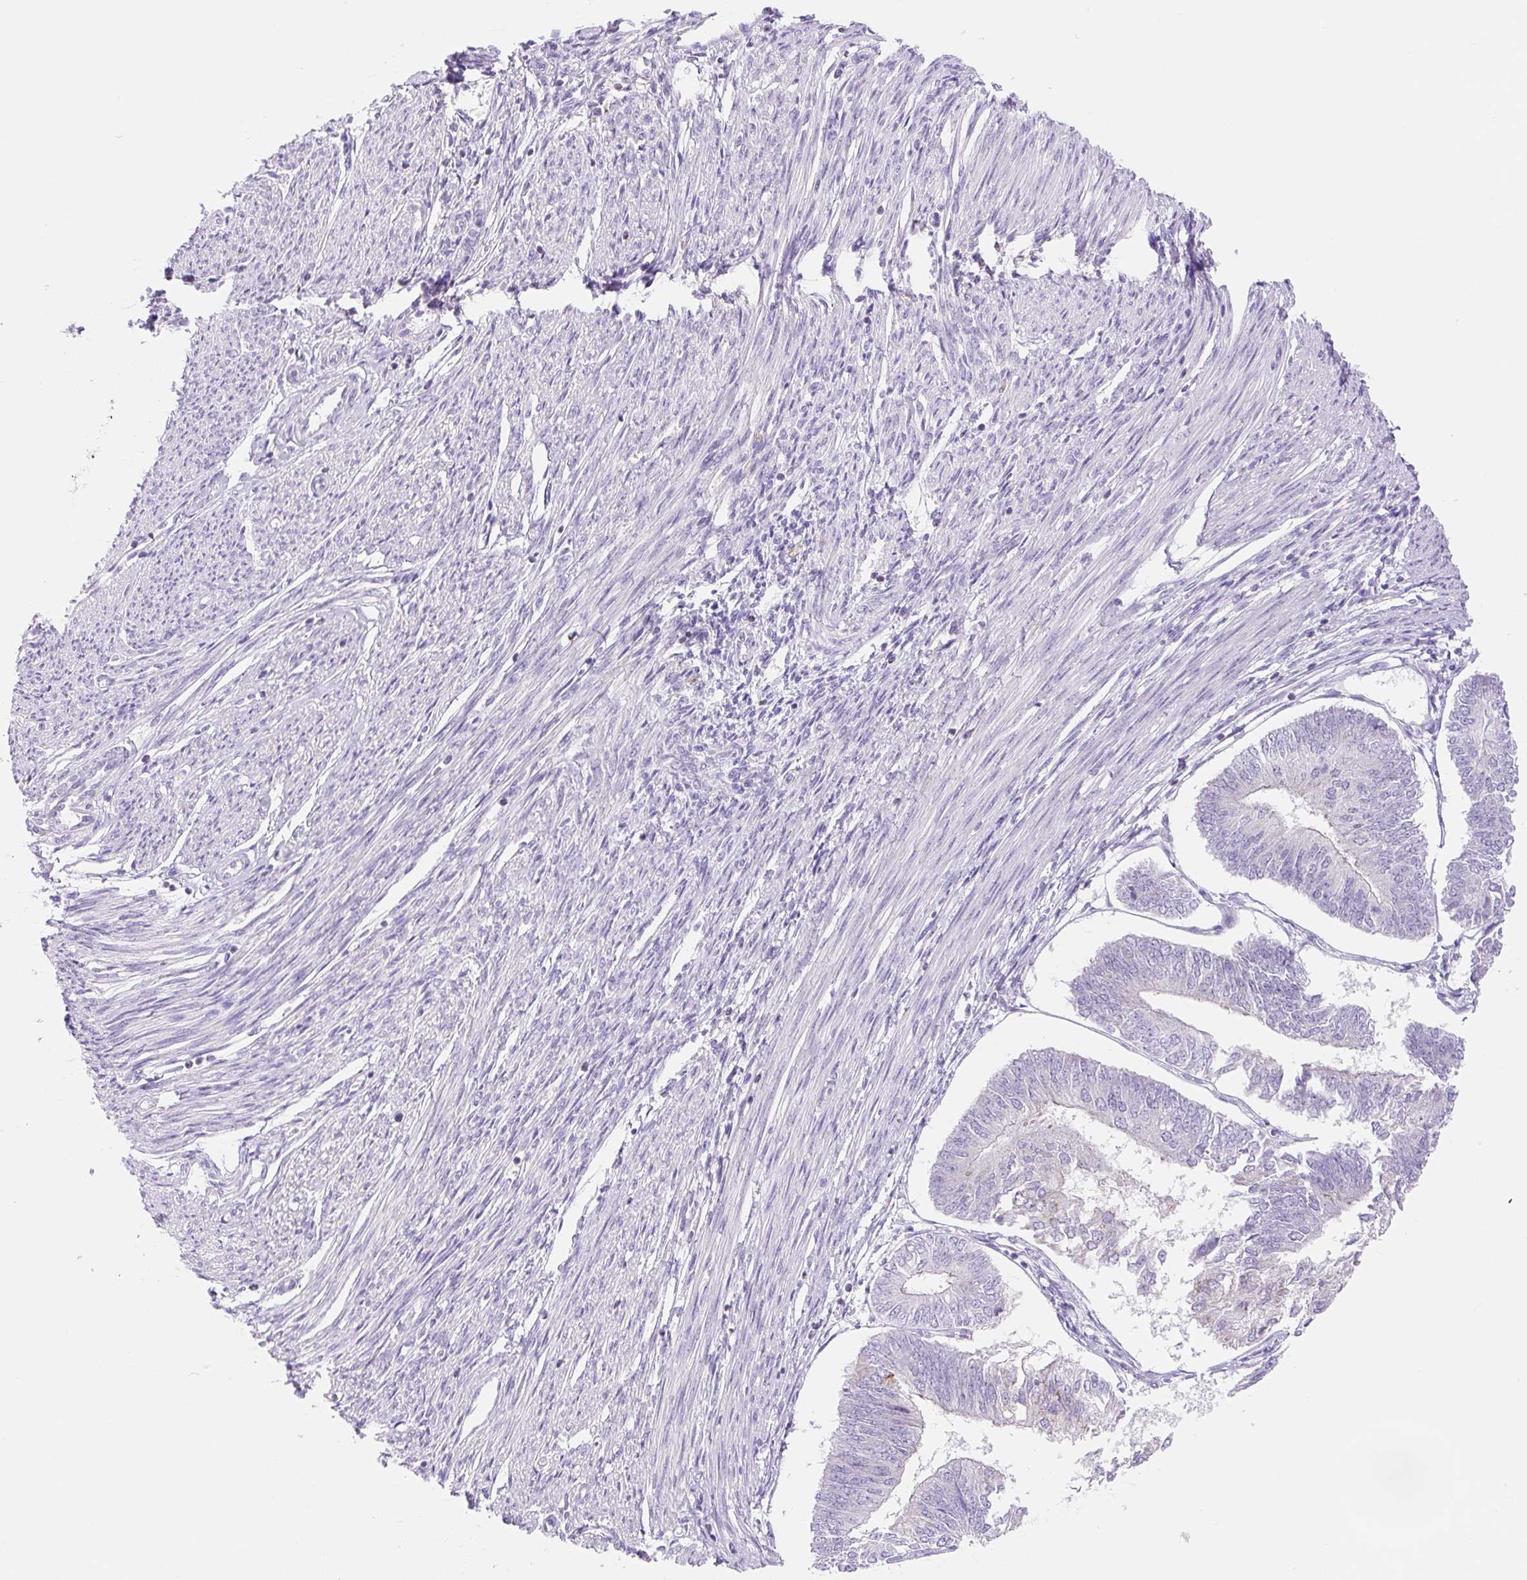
{"staining": {"intensity": "negative", "quantity": "none", "location": "none"}, "tissue": "endometrial cancer", "cell_type": "Tumor cells", "image_type": "cancer", "snomed": [{"axis": "morphology", "description": "Adenocarcinoma, NOS"}, {"axis": "topography", "description": "Endometrium"}], "caption": "An immunohistochemistry (IHC) photomicrograph of adenocarcinoma (endometrial) is shown. There is no staining in tumor cells of adenocarcinoma (endometrial).", "gene": "FOCAD", "patient": {"sex": "female", "age": 58}}